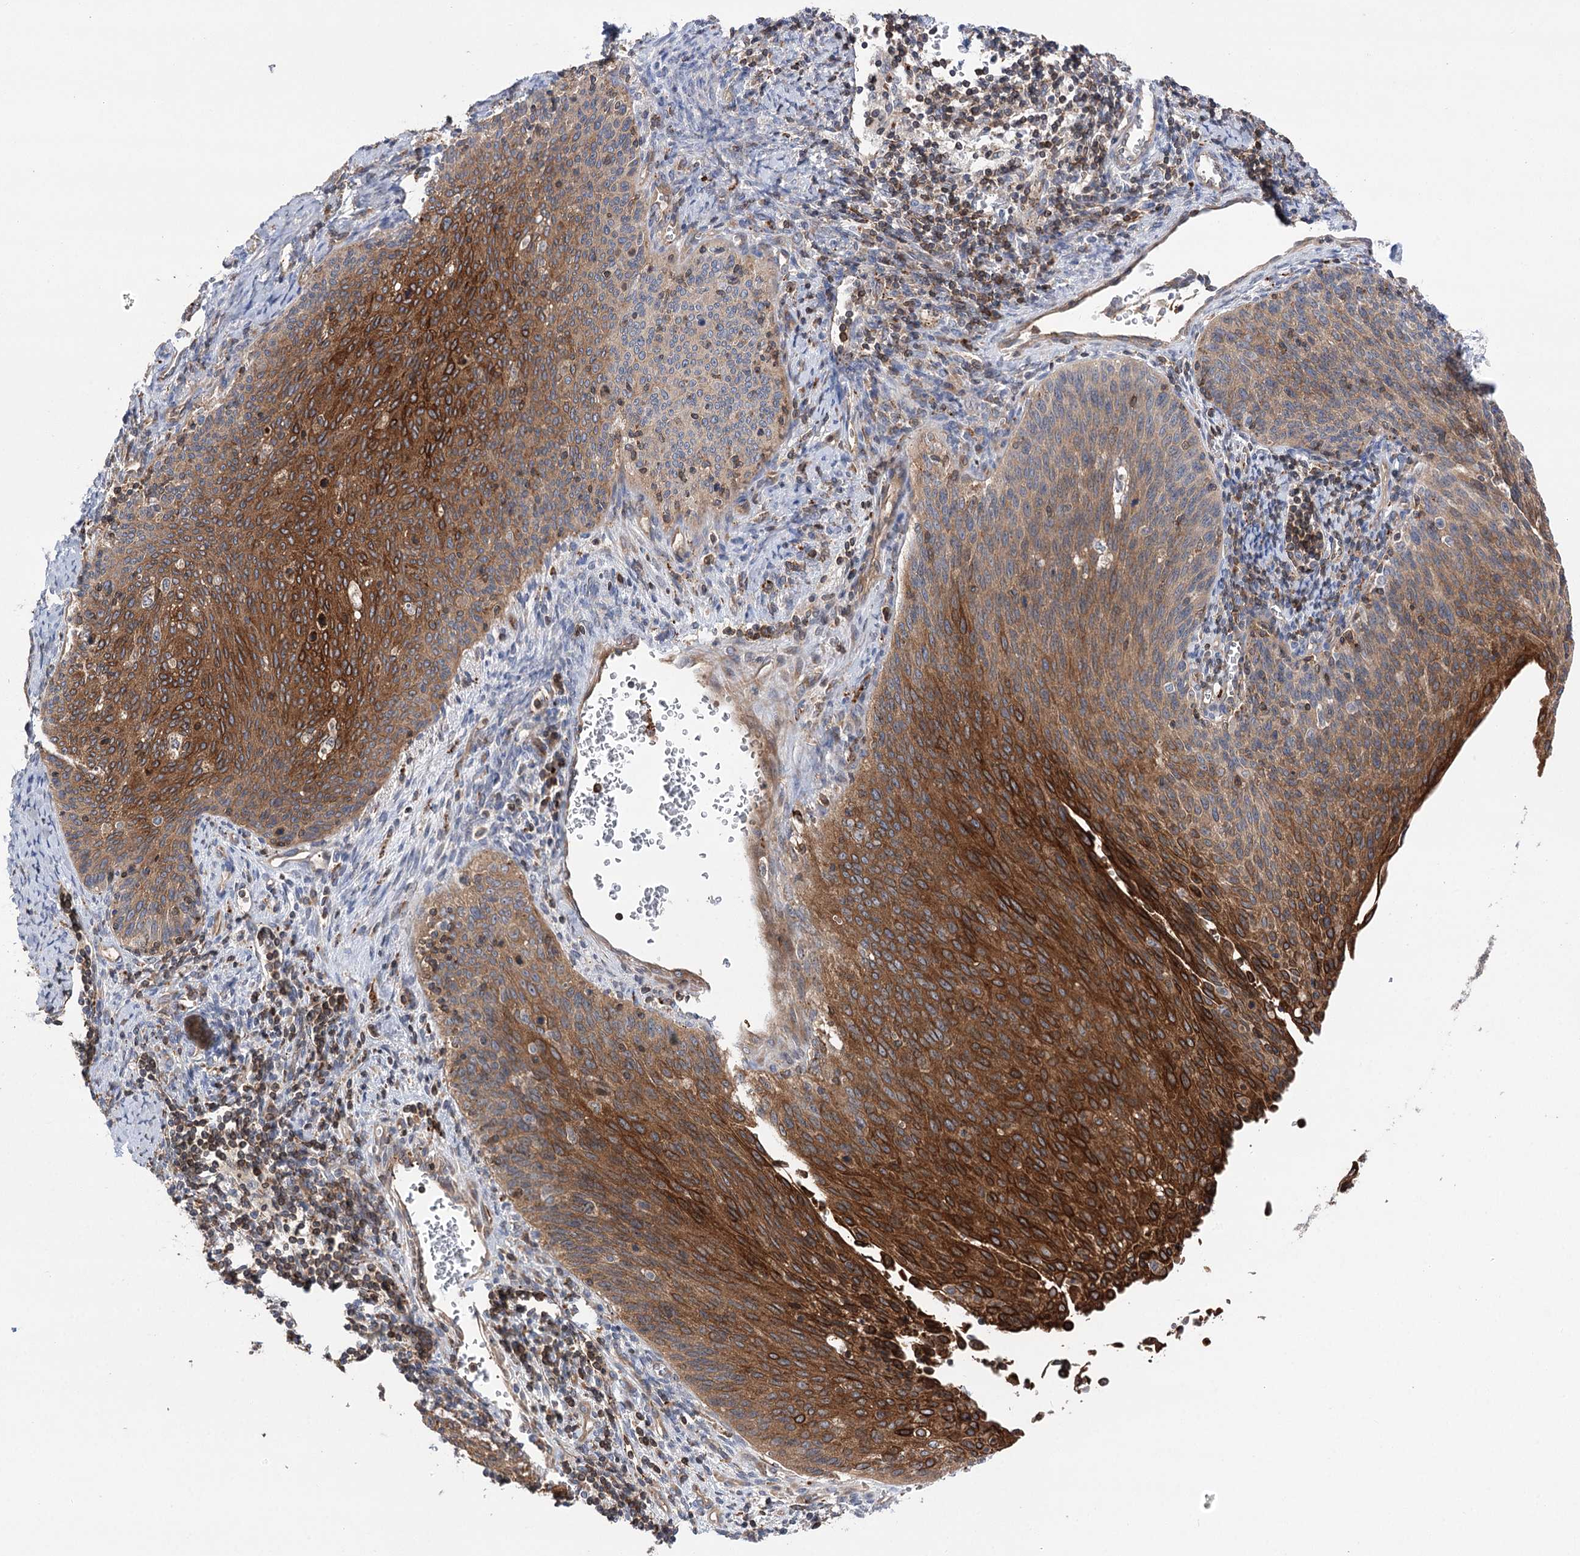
{"staining": {"intensity": "strong", "quantity": "25%-75%", "location": "cytoplasmic/membranous"}, "tissue": "cervical cancer", "cell_type": "Tumor cells", "image_type": "cancer", "snomed": [{"axis": "morphology", "description": "Squamous cell carcinoma, NOS"}, {"axis": "topography", "description": "Cervix"}], "caption": "An immunohistochemistry (IHC) image of neoplastic tissue is shown. Protein staining in brown shows strong cytoplasmic/membranous positivity in cervical cancer (squamous cell carcinoma) within tumor cells.", "gene": "VPS37B", "patient": {"sex": "female", "age": 55}}